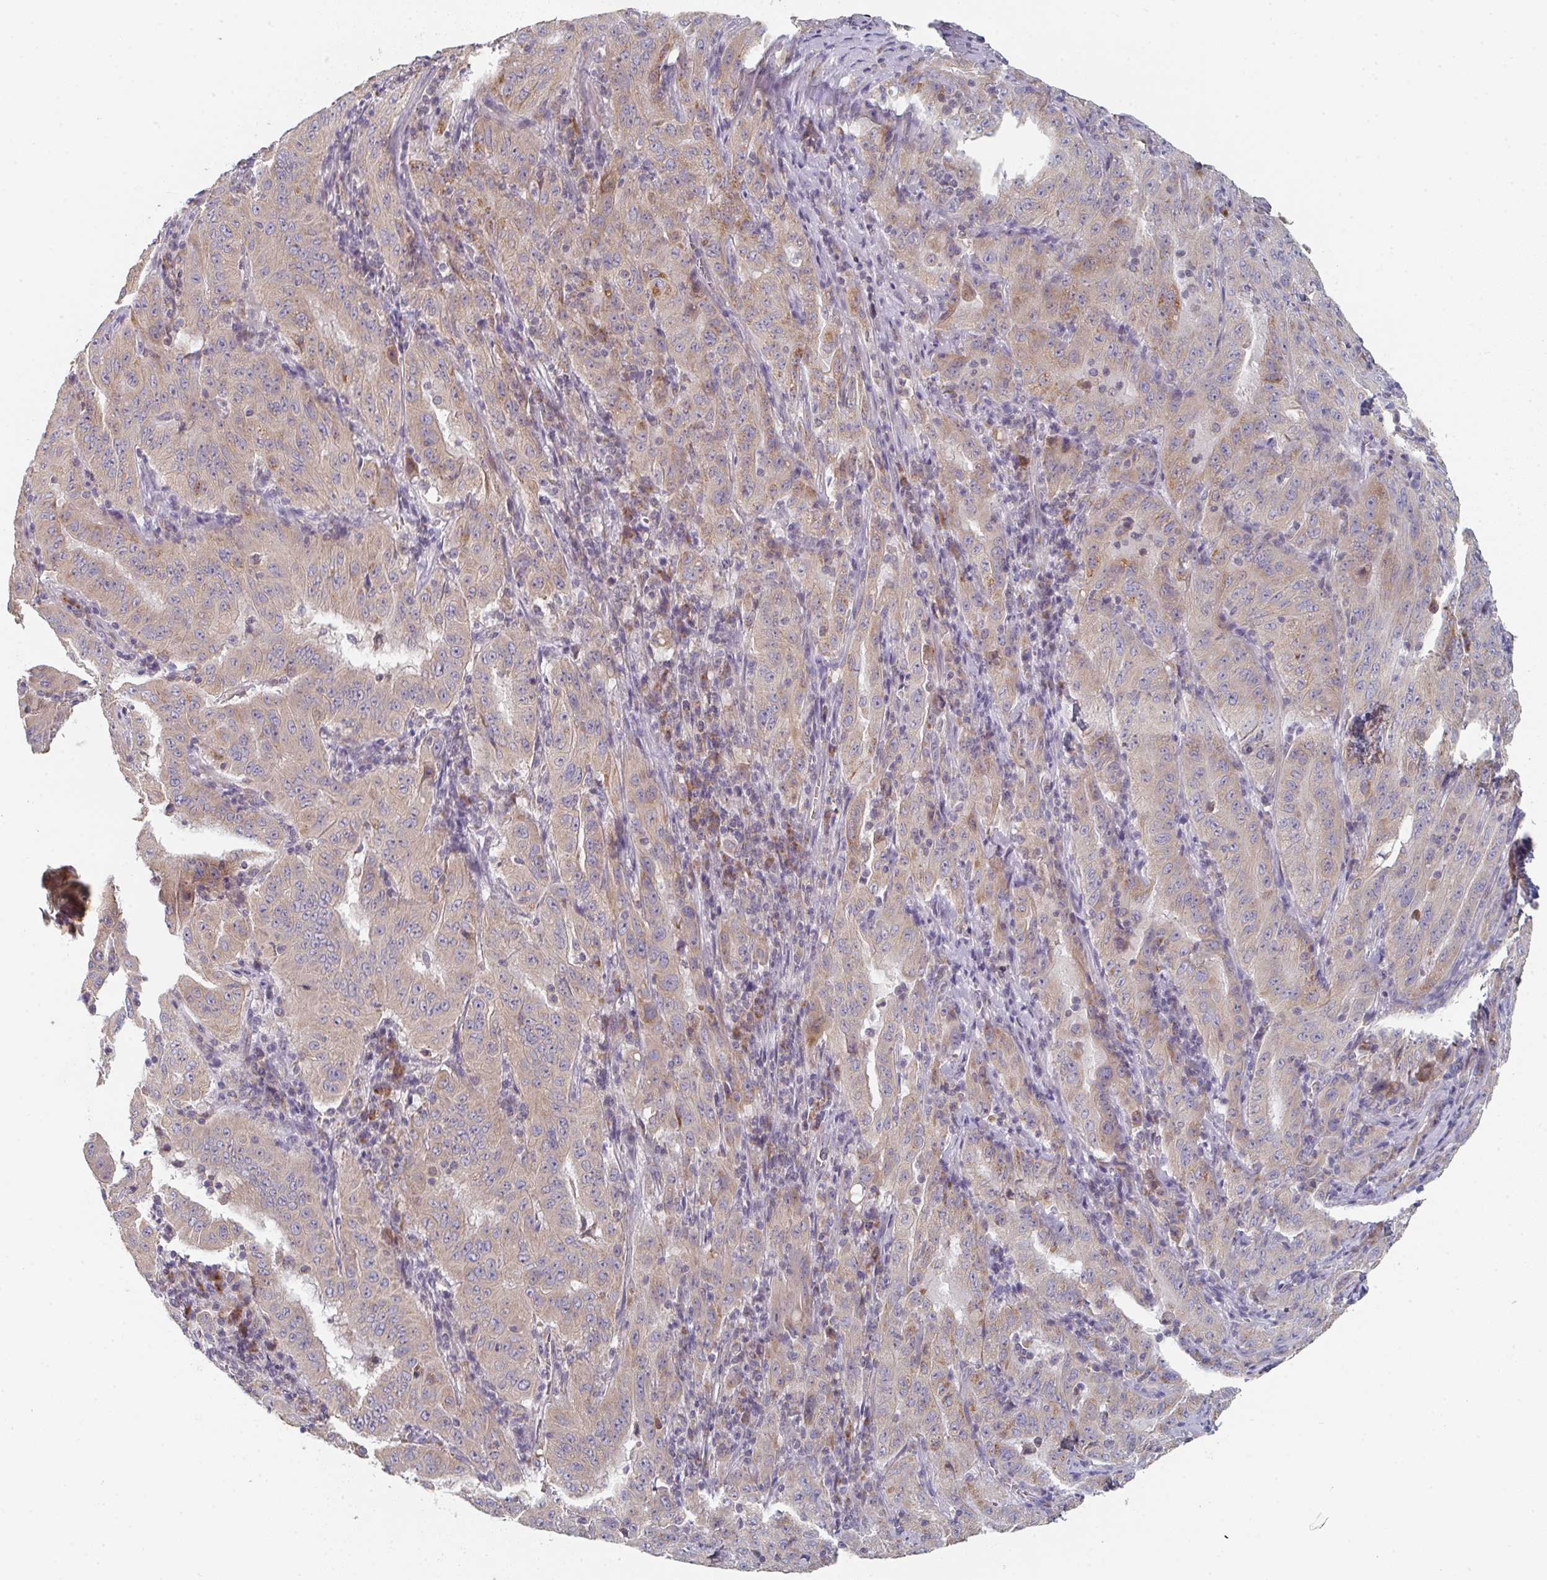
{"staining": {"intensity": "weak", "quantity": ">75%", "location": "cytoplasmic/membranous"}, "tissue": "pancreatic cancer", "cell_type": "Tumor cells", "image_type": "cancer", "snomed": [{"axis": "morphology", "description": "Adenocarcinoma, NOS"}, {"axis": "topography", "description": "Pancreas"}], "caption": "Adenocarcinoma (pancreatic) was stained to show a protein in brown. There is low levels of weak cytoplasmic/membranous positivity in about >75% of tumor cells.", "gene": "ELOVL1", "patient": {"sex": "male", "age": 63}}